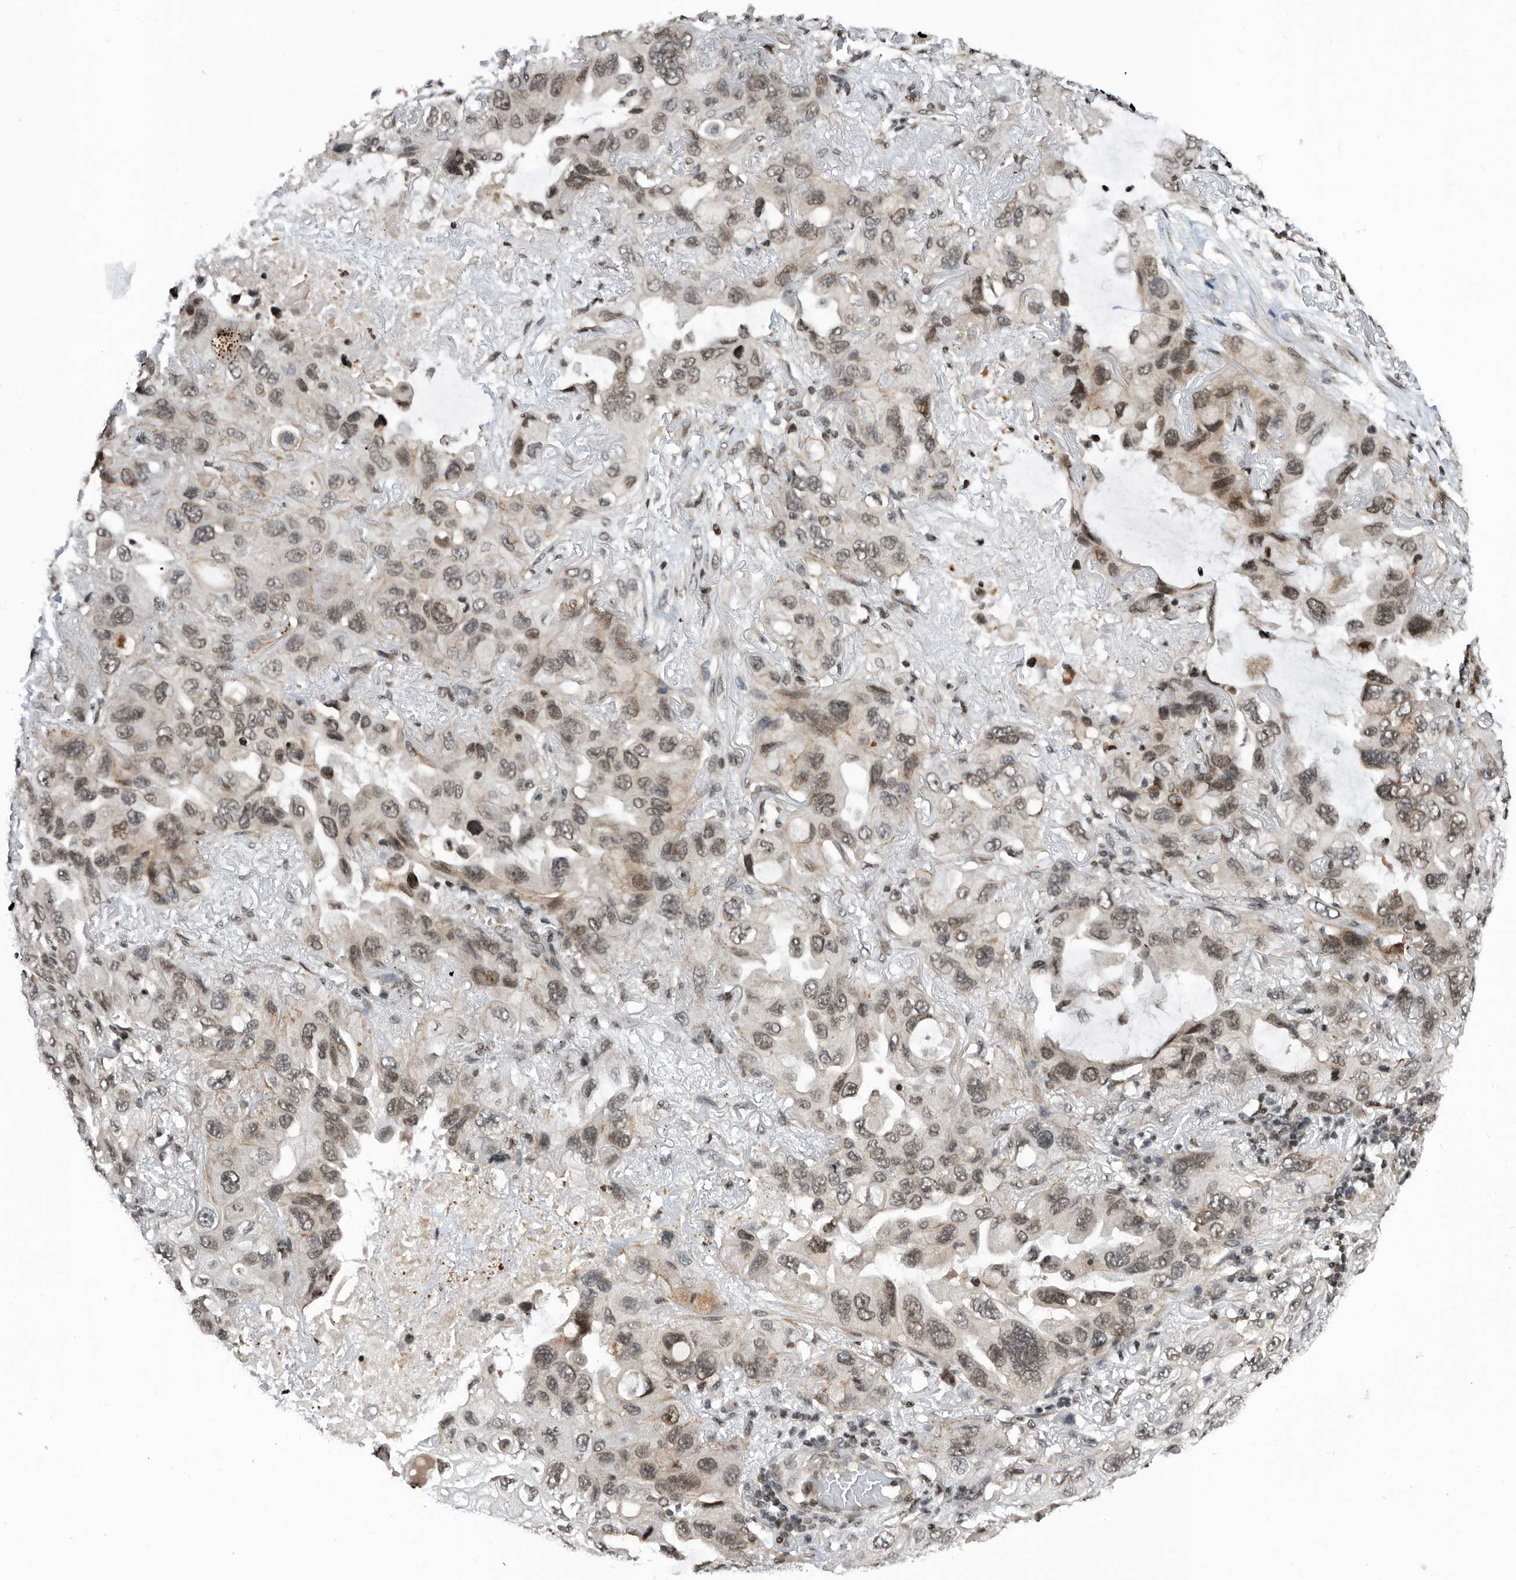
{"staining": {"intensity": "weak", "quantity": ">75%", "location": "nuclear"}, "tissue": "lung cancer", "cell_type": "Tumor cells", "image_type": "cancer", "snomed": [{"axis": "morphology", "description": "Squamous cell carcinoma, NOS"}, {"axis": "topography", "description": "Lung"}], "caption": "Lung squamous cell carcinoma was stained to show a protein in brown. There is low levels of weak nuclear staining in about >75% of tumor cells. Immunohistochemistry (ihc) stains the protein in brown and the nuclei are stained blue.", "gene": "SNRNP48", "patient": {"sex": "female", "age": 73}}